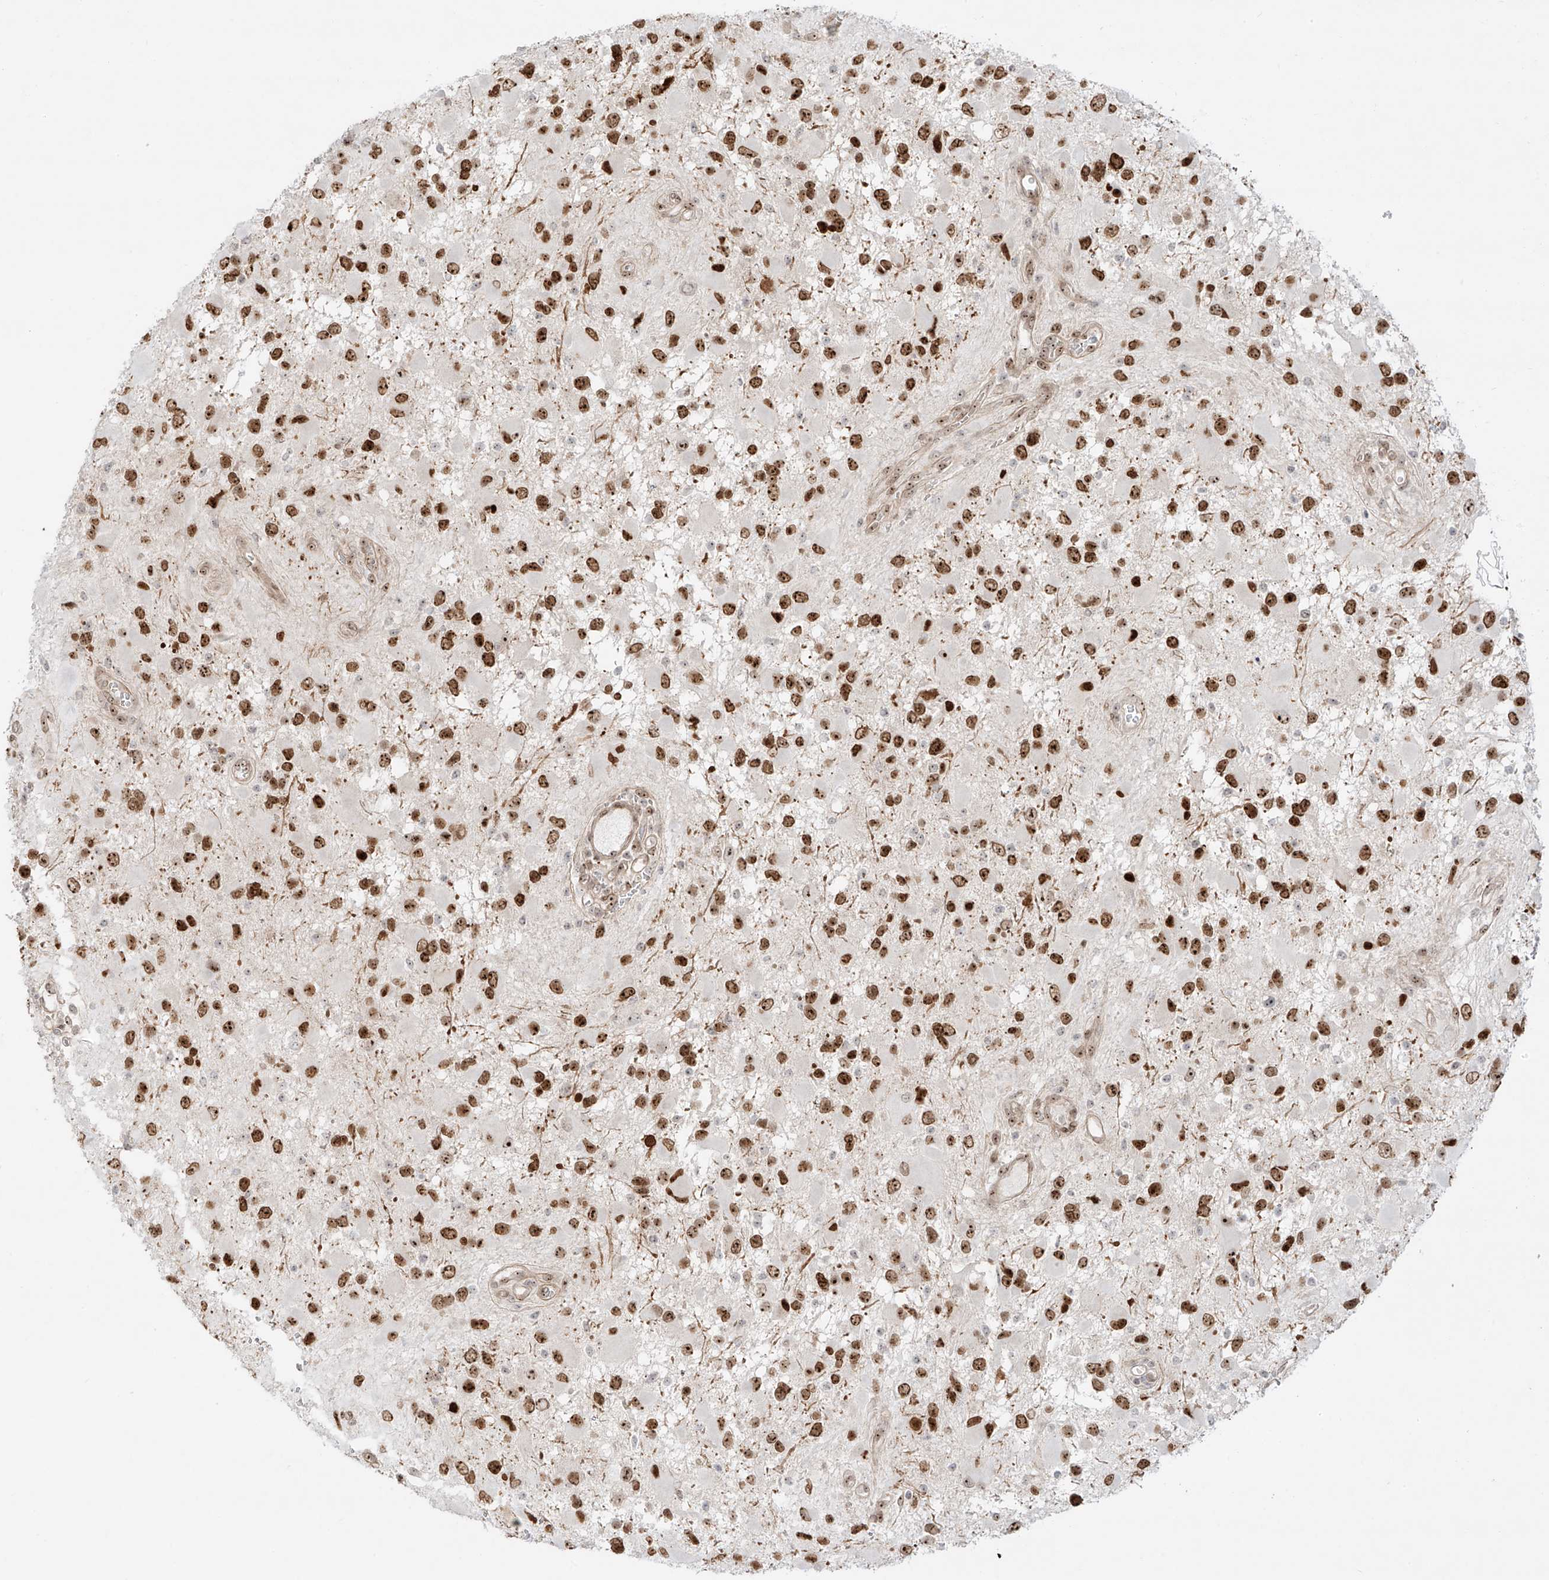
{"staining": {"intensity": "strong", "quantity": ">75%", "location": "nuclear"}, "tissue": "glioma", "cell_type": "Tumor cells", "image_type": "cancer", "snomed": [{"axis": "morphology", "description": "Glioma, malignant, High grade"}, {"axis": "topography", "description": "Brain"}], "caption": "Immunohistochemistry (DAB (3,3'-diaminobenzidine)) staining of human glioma exhibits strong nuclear protein positivity in about >75% of tumor cells.", "gene": "ZNF512", "patient": {"sex": "male", "age": 53}}